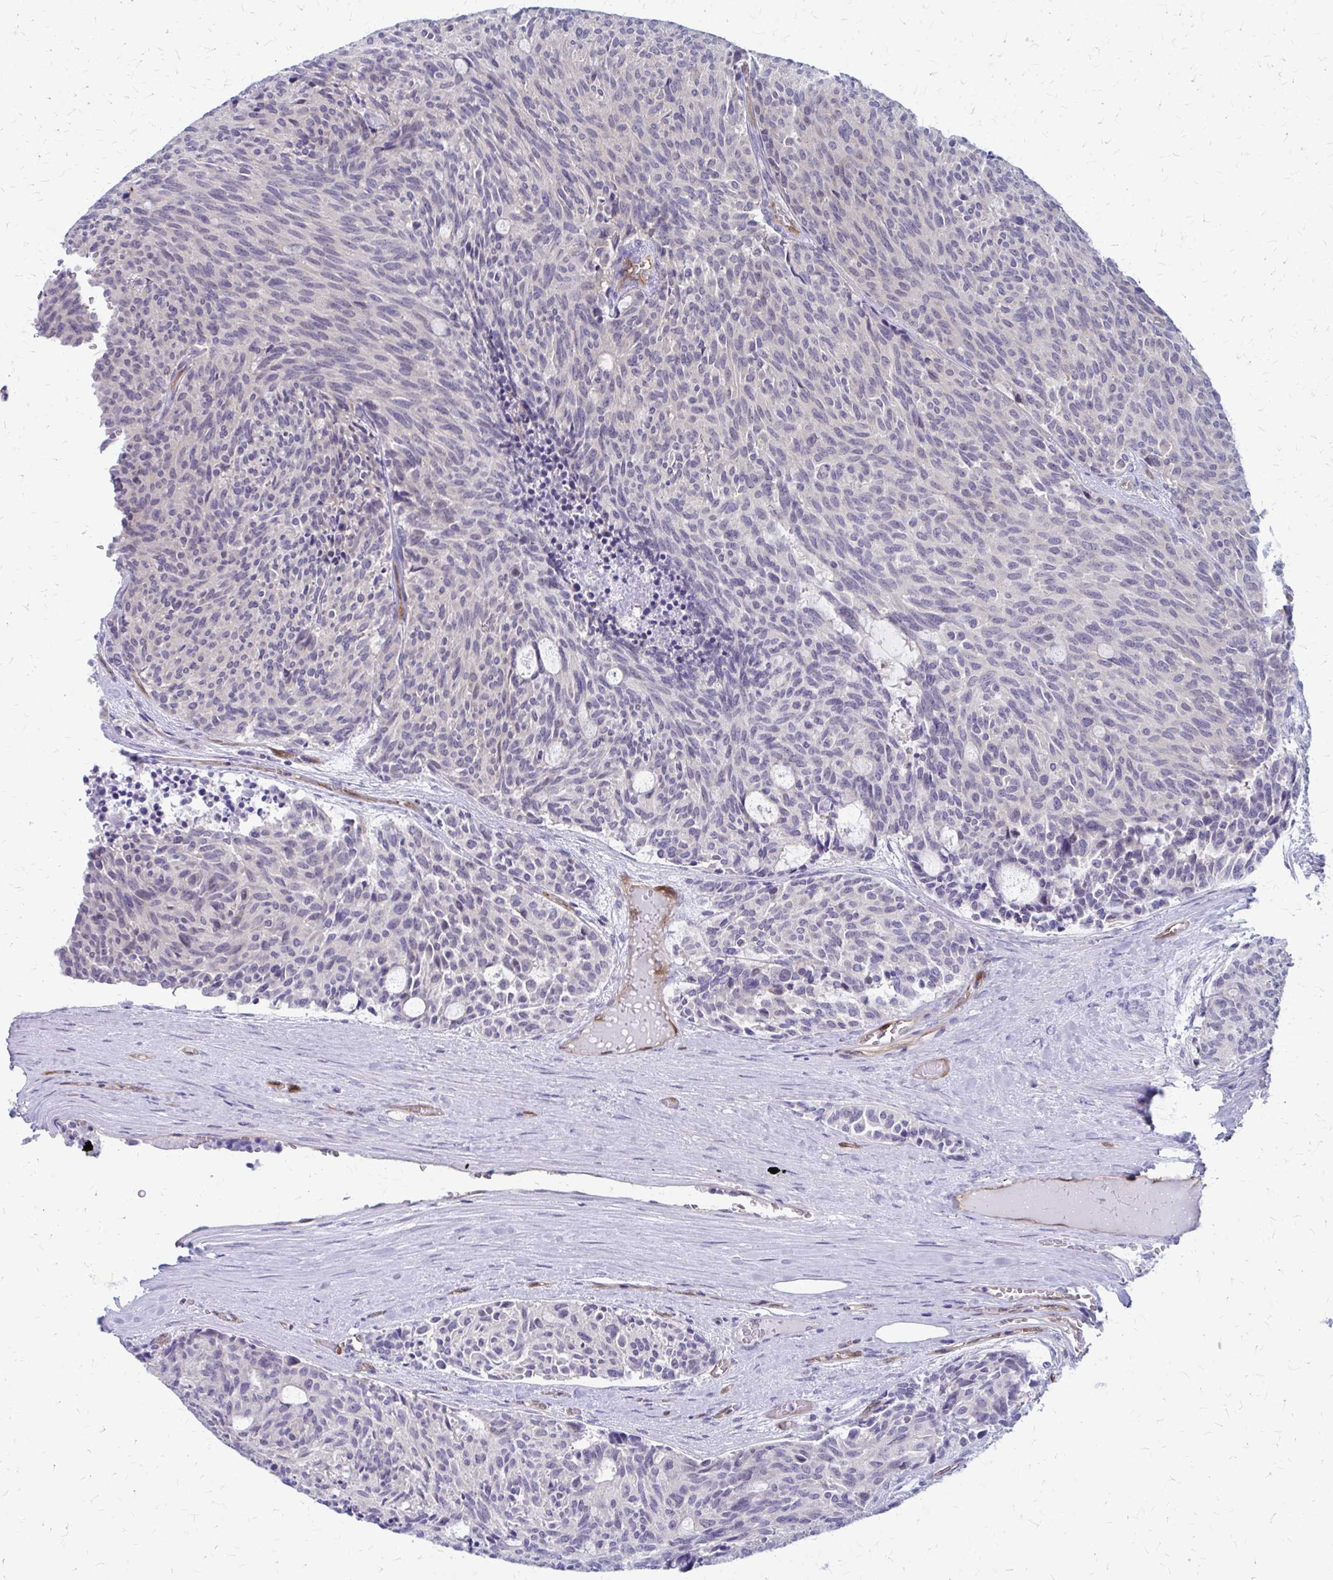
{"staining": {"intensity": "negative", "quantity": "none", "location": "none"}, "tissue": "carcinoid", "cell_type": "Tumor cells", "image_type": "cancer", "snomed": [{"axis": "morphology", "description": "Carcinoid, malignant, NOS"}, {"axis": "topography", "description": "Pancreas"}], "caption": "There is no significant positivity in tumor cells of carcinoid. (DAB IHC visualized using brightfield microscopy, high magnification).", "gene": "CLIC2", "patient": {"sex": "female", "age": 54}}